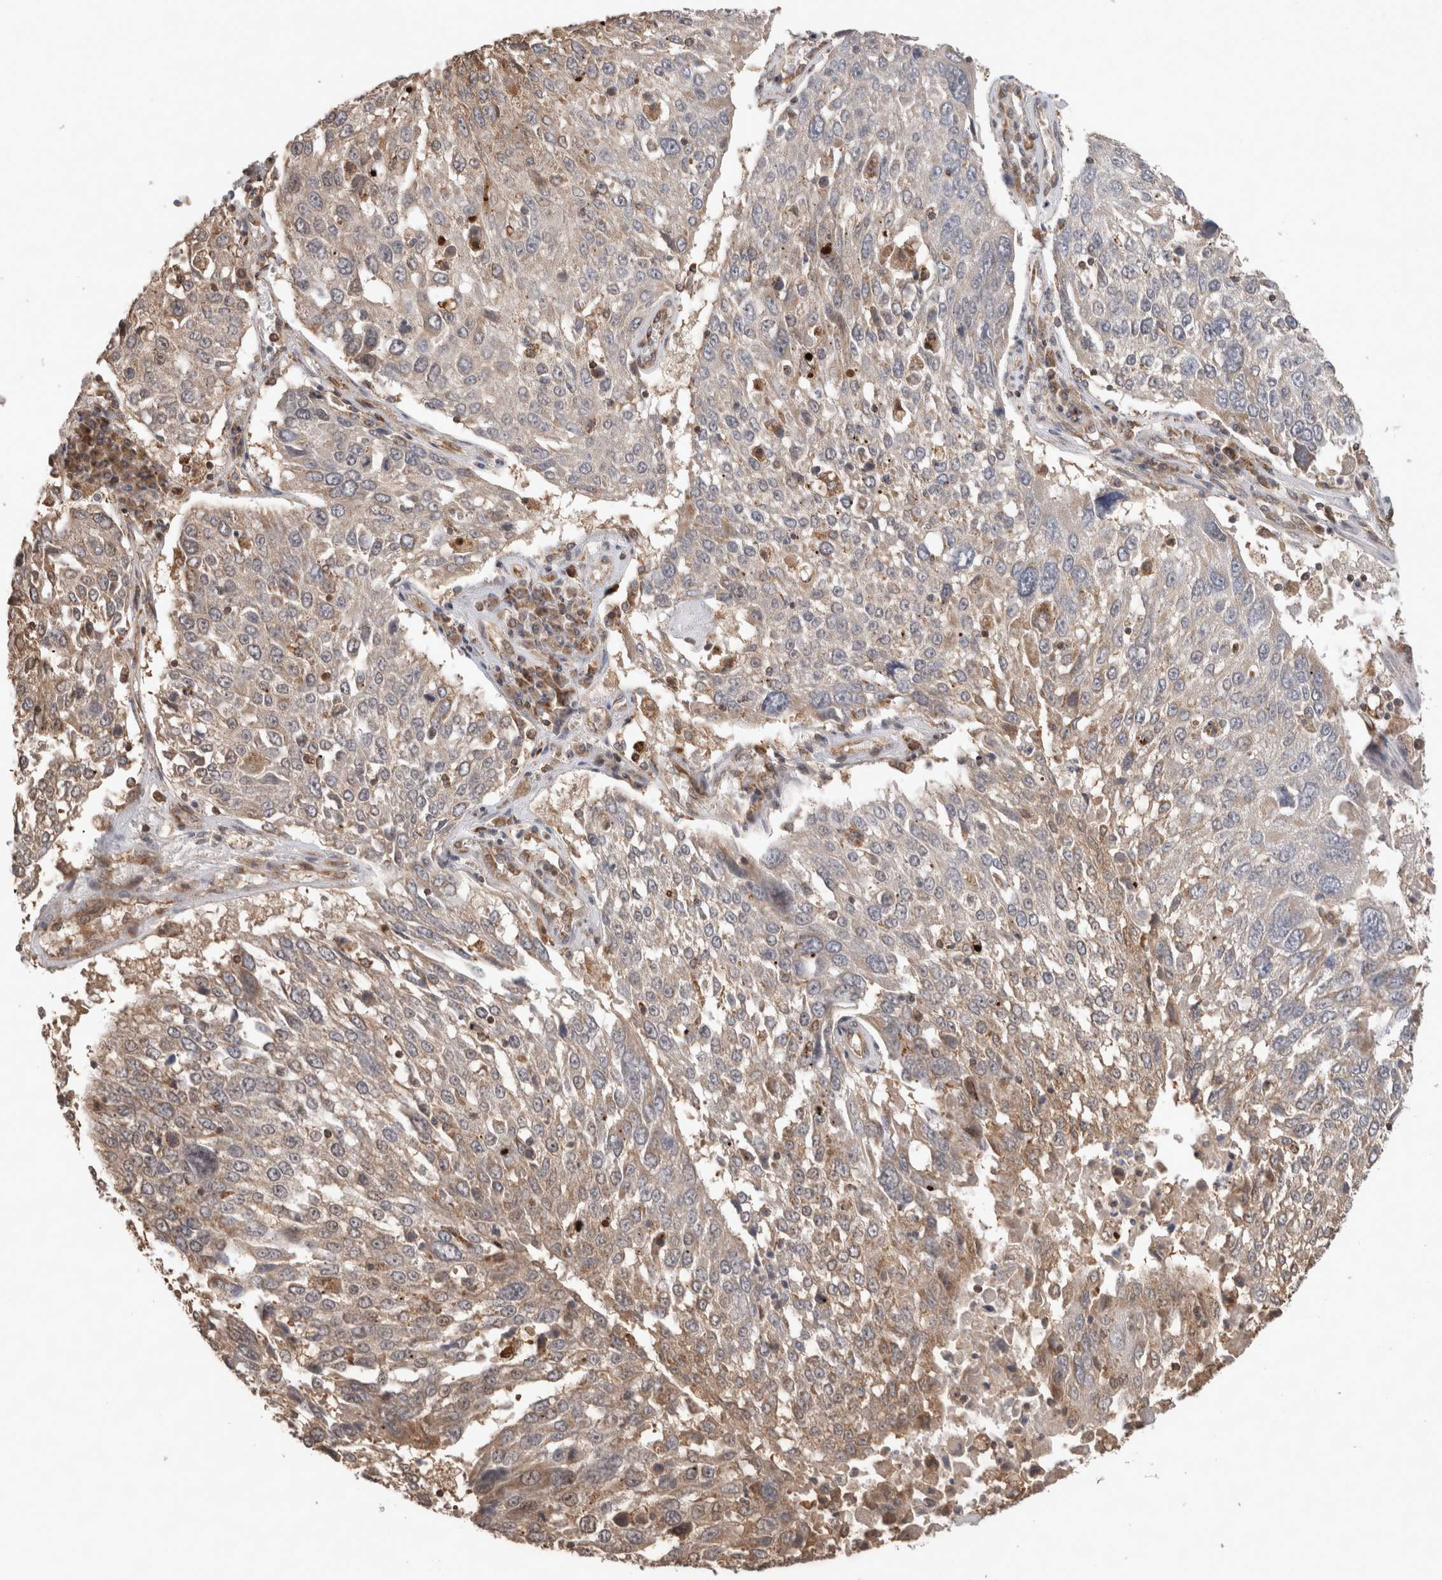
{"staining": {"intensity": "weak", "quantity": "25%-75%", "location": "cytoplasmic/membranous"}, "tissue": "lung cancer", "cell_type": "Tumor cells", "image_type": "cancer", "snomed": [{"axis": "morphology", "description": "Squamous cell carcinoma, NOS"}, {"axis": "topography", "description": "Lung"}], "caption": "Human lung squamous cell carcinoma stained with a protein marker exhibits weak staining in tumor cells.", "gene": "IMMP2L", "patient": {"sex": "male", "age": 65}}